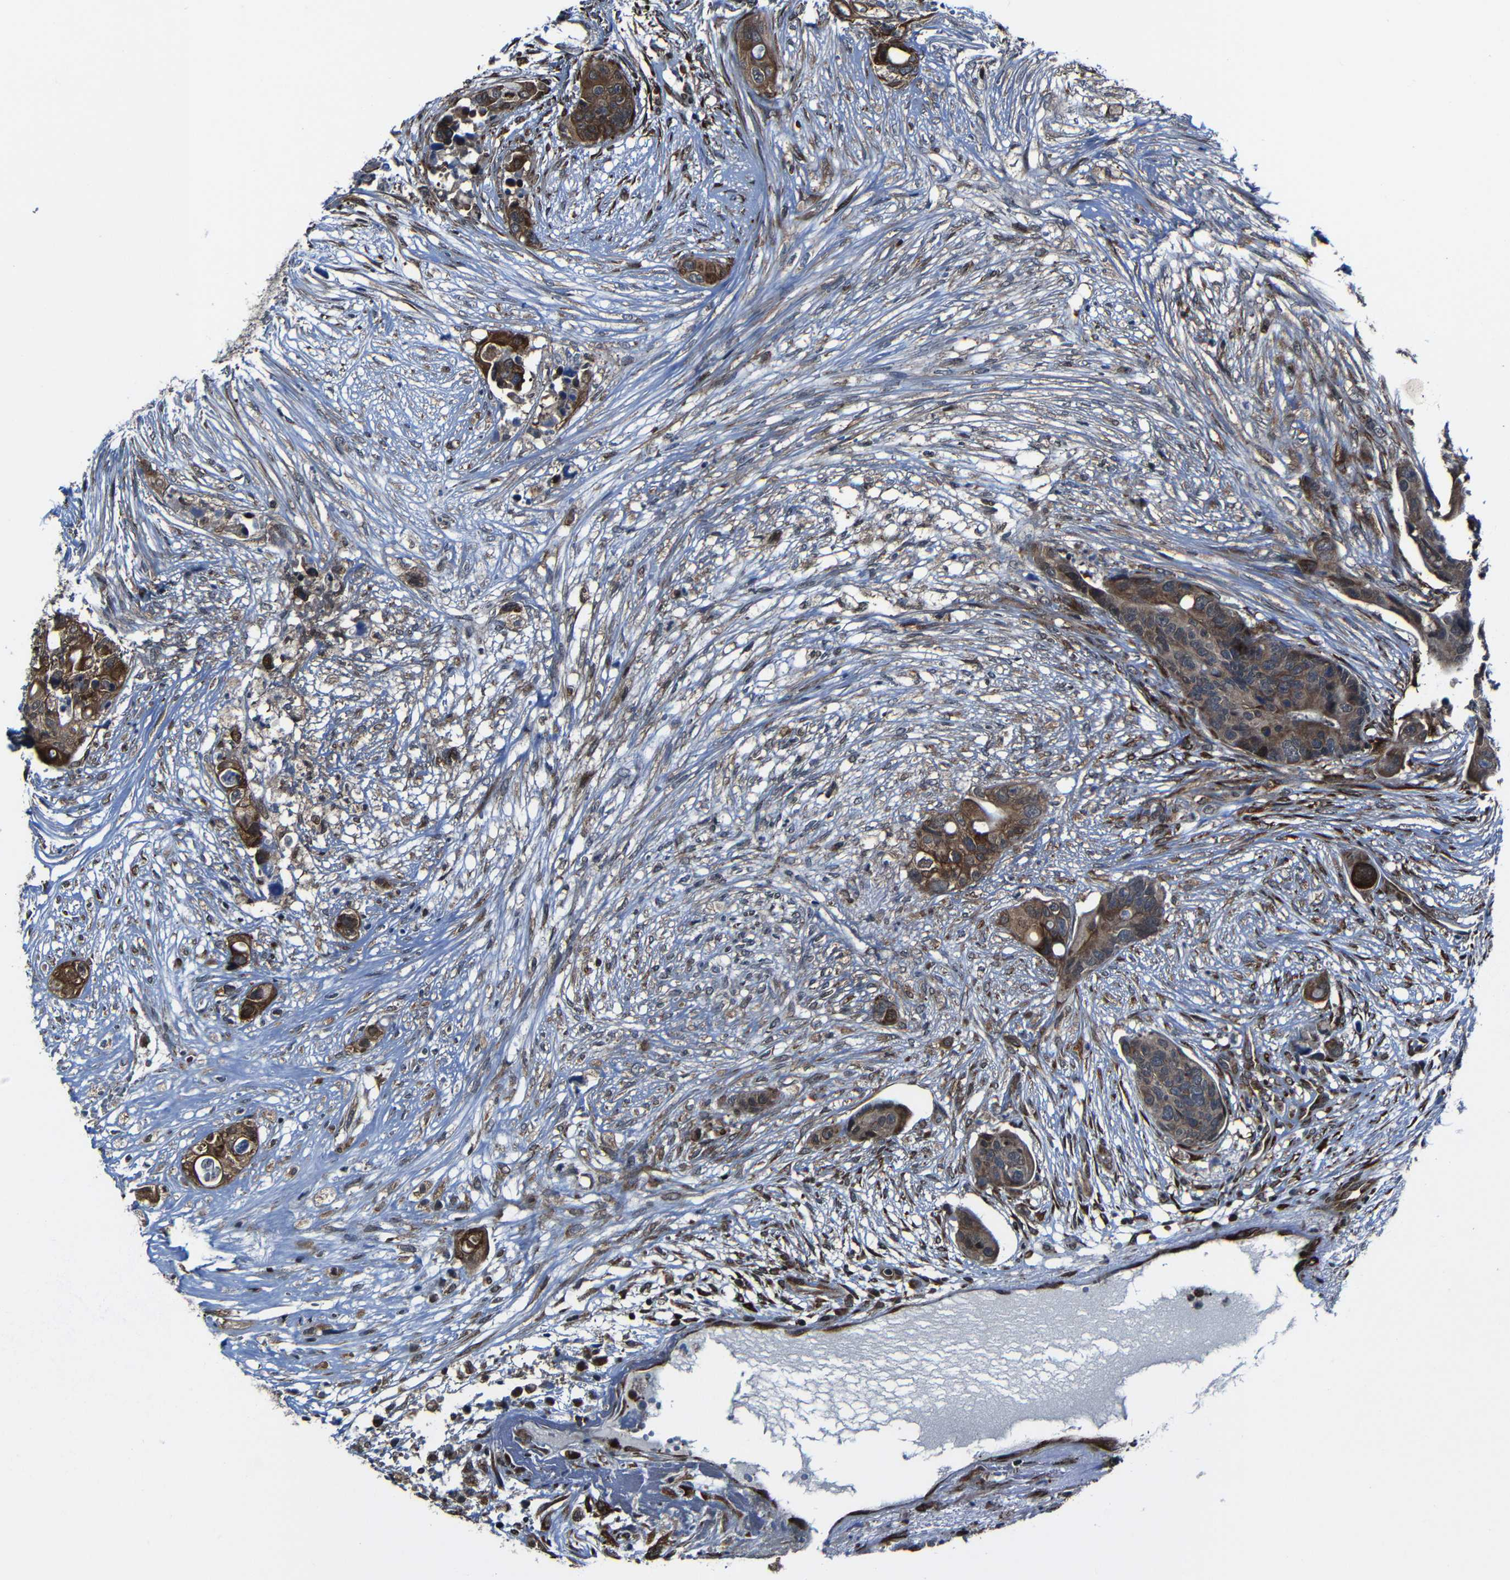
{"staining": {"intensity": "strong", "quantity": ">75%", "location": "cytoplasmic/membranous"}, "tissue": "colorectal cancer", "cell_type": "Tumor cells", "image_type": "cancer", "snomed": [{"axis": "morphology", "description": "Adenocarcinoma, NOS"}, {"axis": "topography", "description": "Colon"}], "caption": "Strong cytoplasmic/membranous positivity is appreciated in about >75% of tumor cells in colorectal cancer (adenocarcinoma).", "gene": "KIAA0513", "patient": {"sex": "female", "age": 57}}